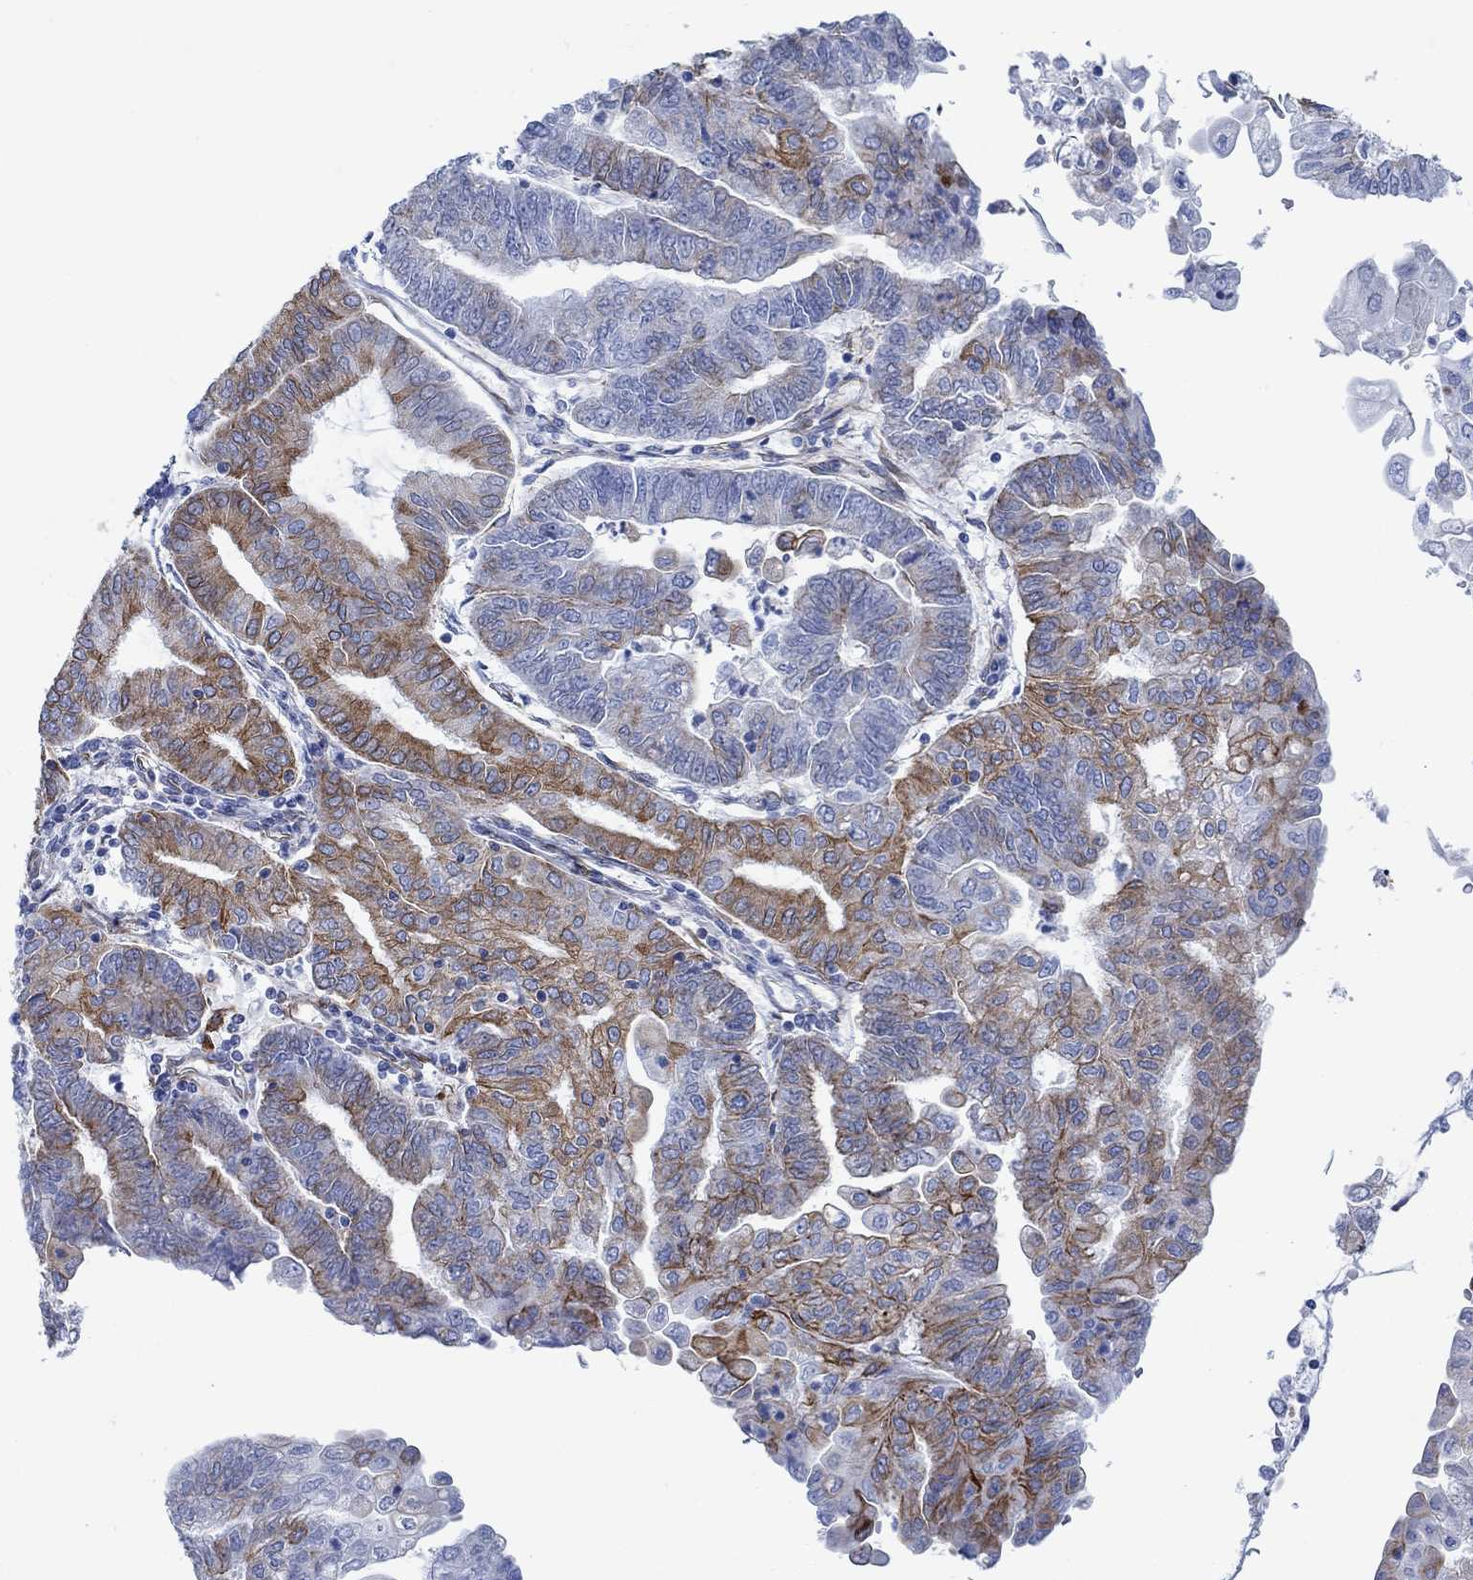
{"staining": {"intensity": "strong", "quantity": "<25%", "location": "cytoplasmic/membranous"}, "tissue": "endometrial cancer", "cell_type": "Tumor cells", "image_type": "cancer", "snomed": [{"axis": "morphology", "description": "Adenocarcinoma, NOS"}, {"axis": "topography", "description": "Endometrium"}], "caption": "The histopathology image demonstrates staining of endometrial cancer, revealing strong cytoplasmic/membranous protein positivity (brown color) within tumor cells. (DAB (3,3'-diaminobenzidine) IHC with brightfield microscopy, high magnification).", "gene": "STC2", "patient": {"sex": "female", "age": 55}}